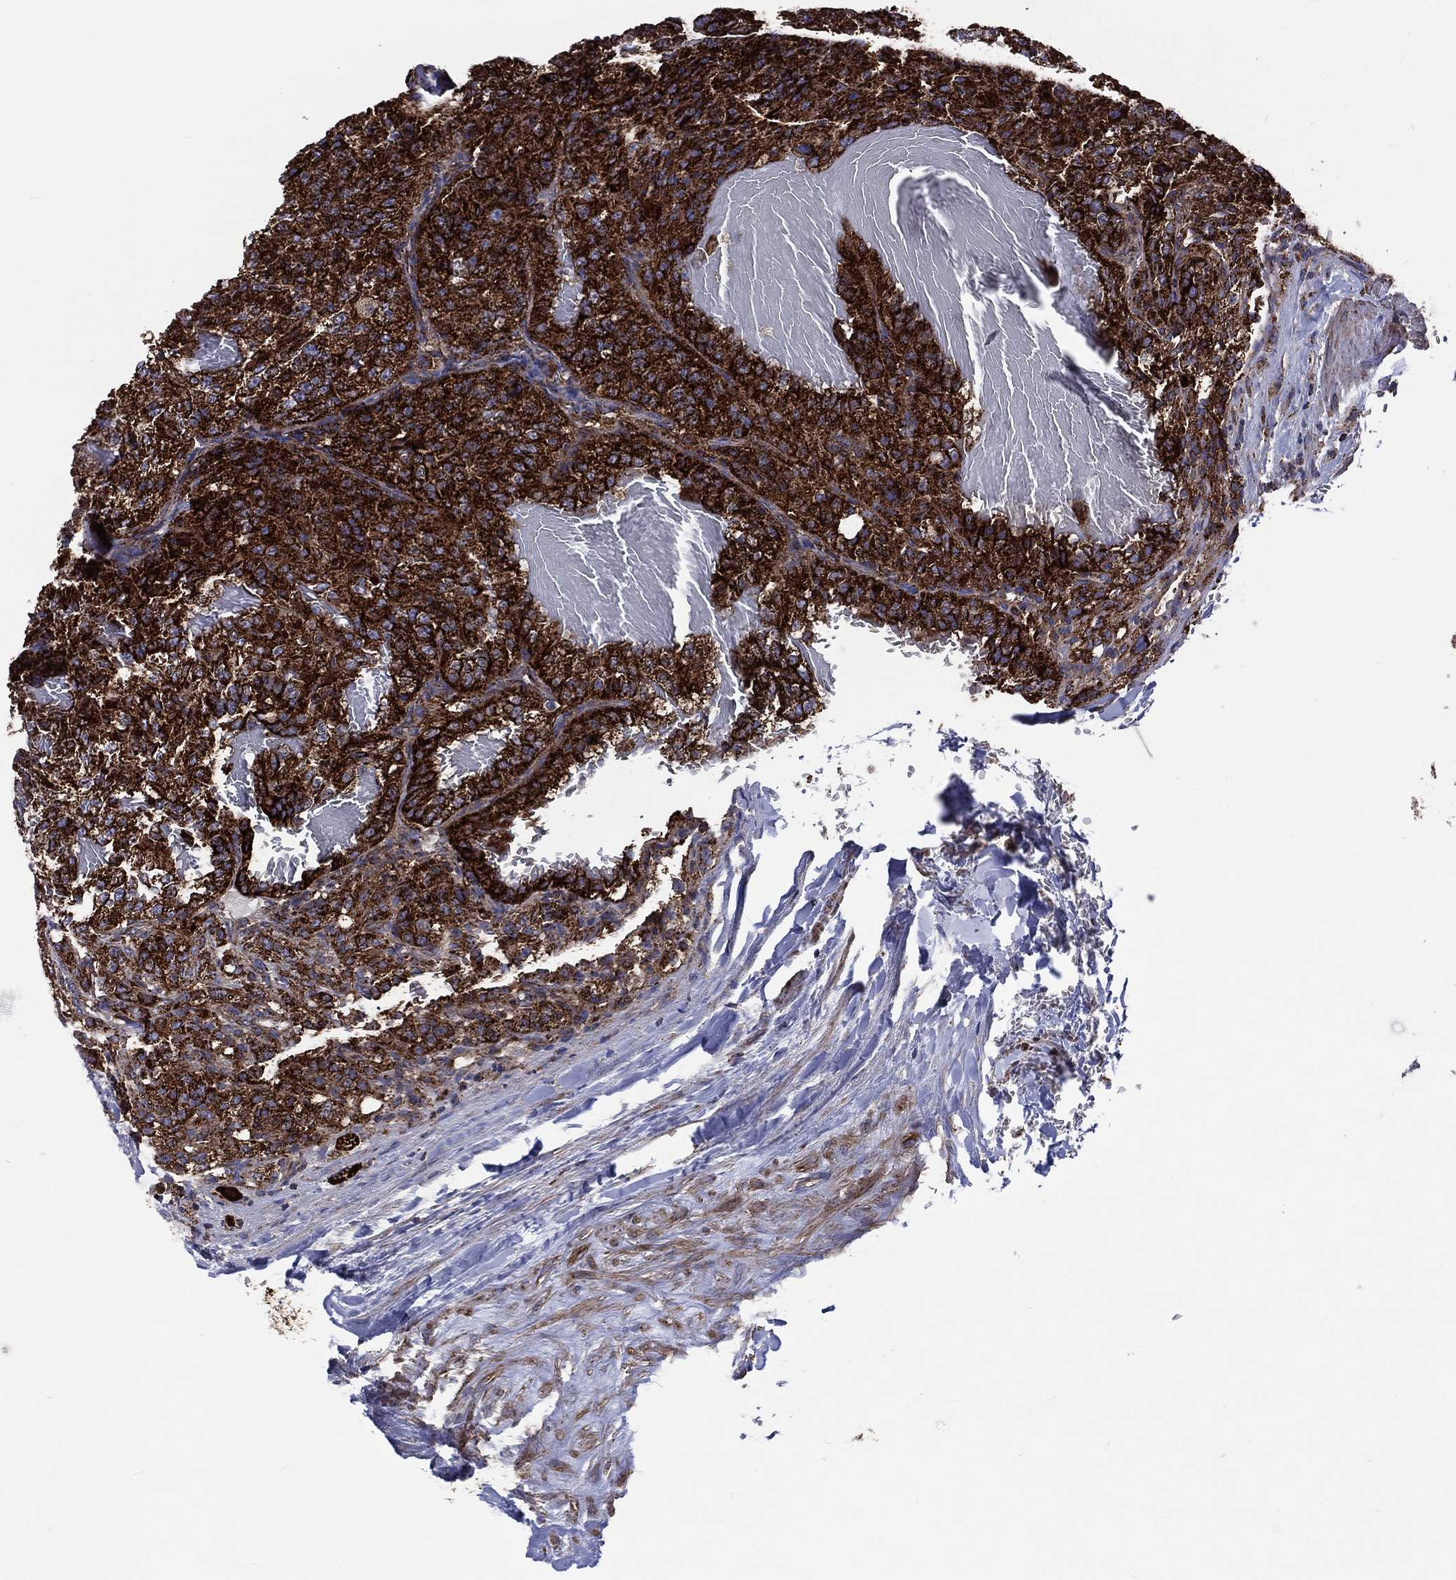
{"staining": {"intensity": "strong", "quantity": ">75%", "location": "cytoplasmic/membranous"}, "tissue": "renal cancer", "cell_type": "Tumor cells", "image_type": "cancer", "snomed": [{"axis": "morphology", "description": "Adenocarcinoma, NOS"}, {"axis": "topography", "description": "Kidney"}], "caption": "IHC photomicrograph of human adenocarcinoma (renal) stained for a protein (brown), which reveals high levels of strong cytoplasmic/membranous expression in about >75% of tumor cells.", "gene": "ANKRD37", "patient": {"sex": "female", "age": 63}}